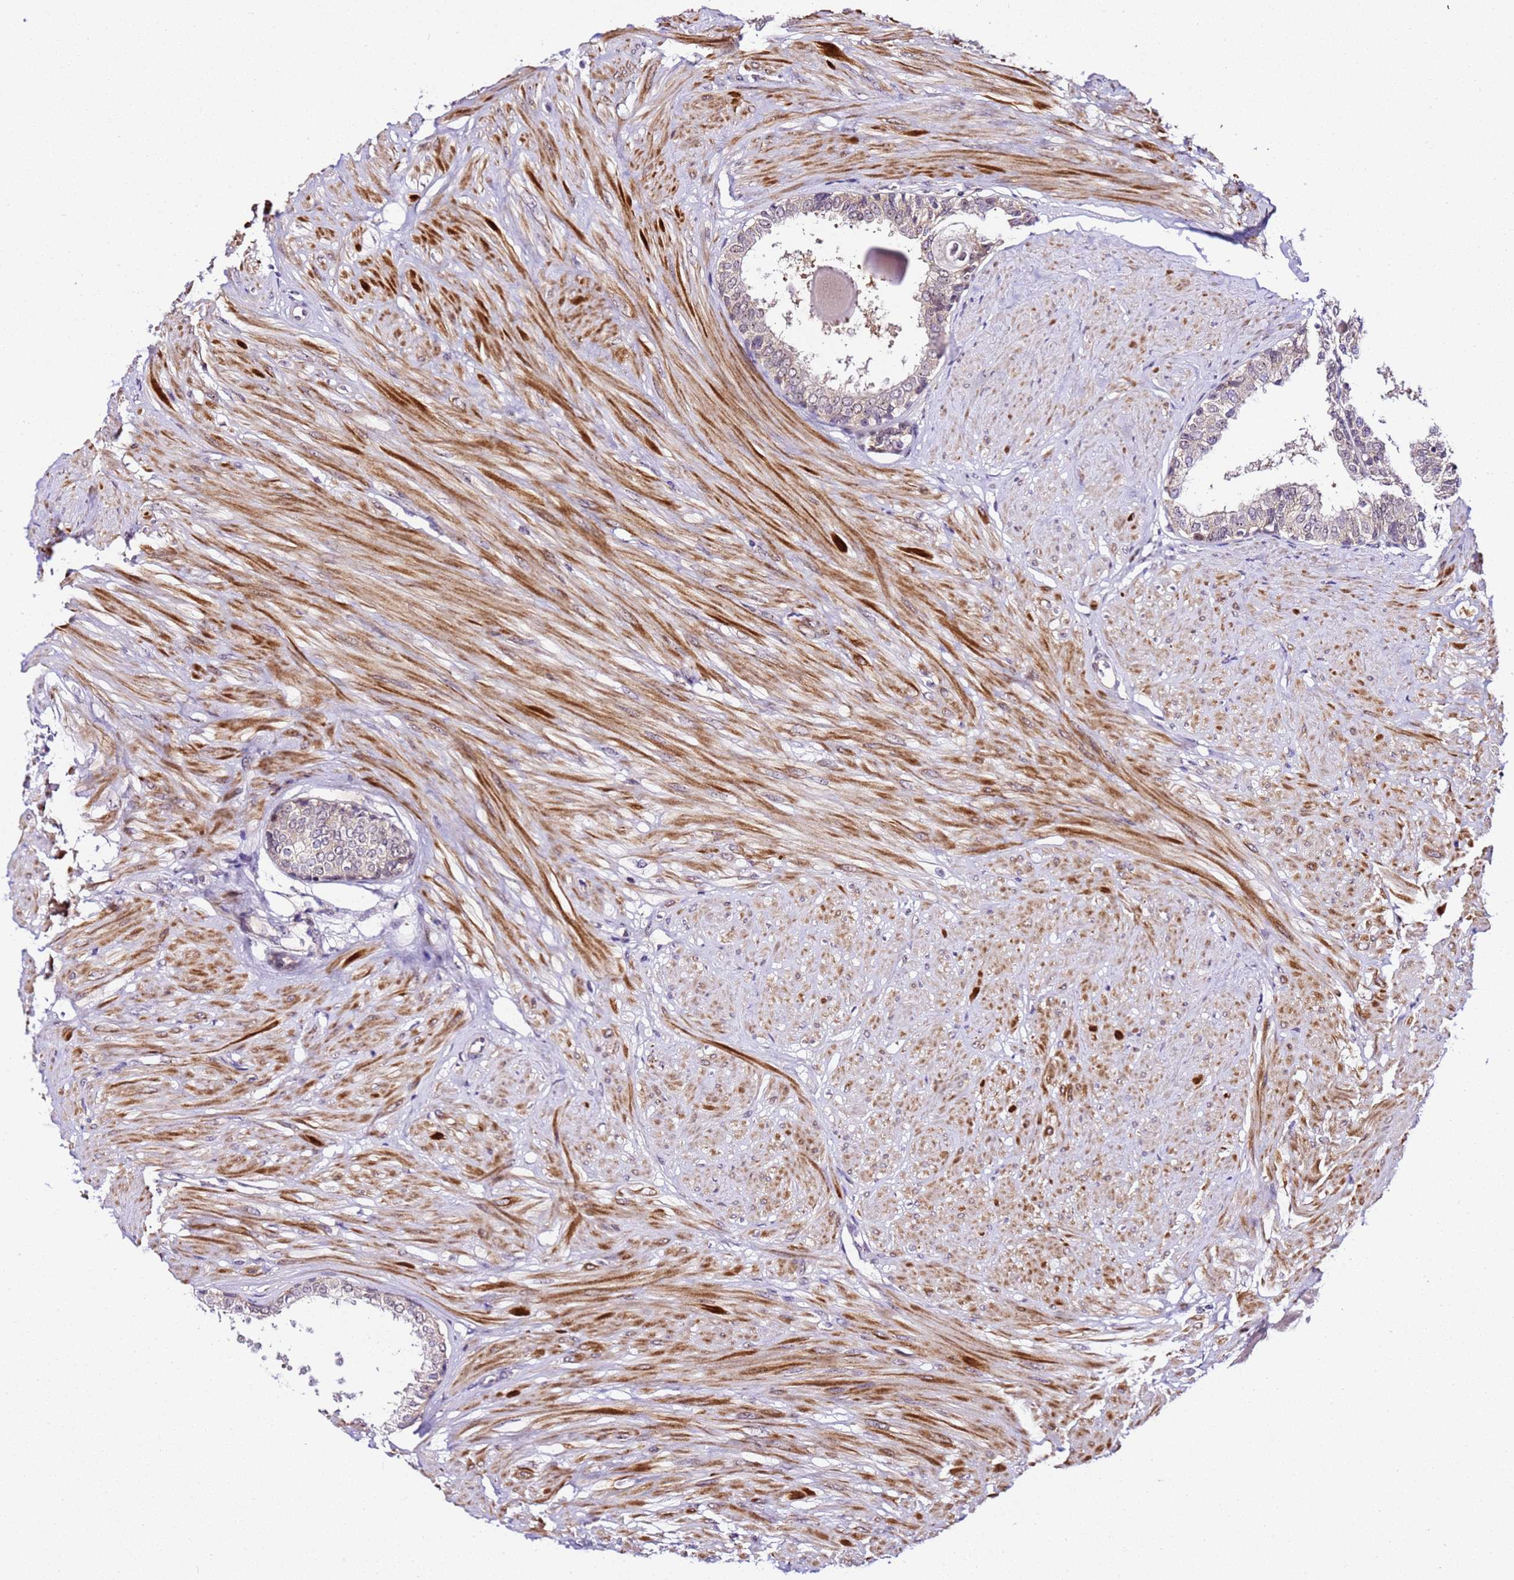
{"staining": {"intensity": "moderate", "quantity": "25%-75%", "location": "cytoplasmic/membranous,nuclear"}, "tissue": "prostate", "cell_type": "Glandular cells", "image_type": "normal", "snomed": [{"axis": "morphology", "description": "Normal tissue, NOS"}, {"axis": "topography", "description": "Prostate"}], "caption": "Moderate cytoplasmic/membranous,nuclear staining for a protein is seen in approximately 25%-75% of glandular cells of benign prostate using immunohistochemistry (IHC).", "gene": "SLX4IP", "patient": {"sex": "male", "age": 48}}